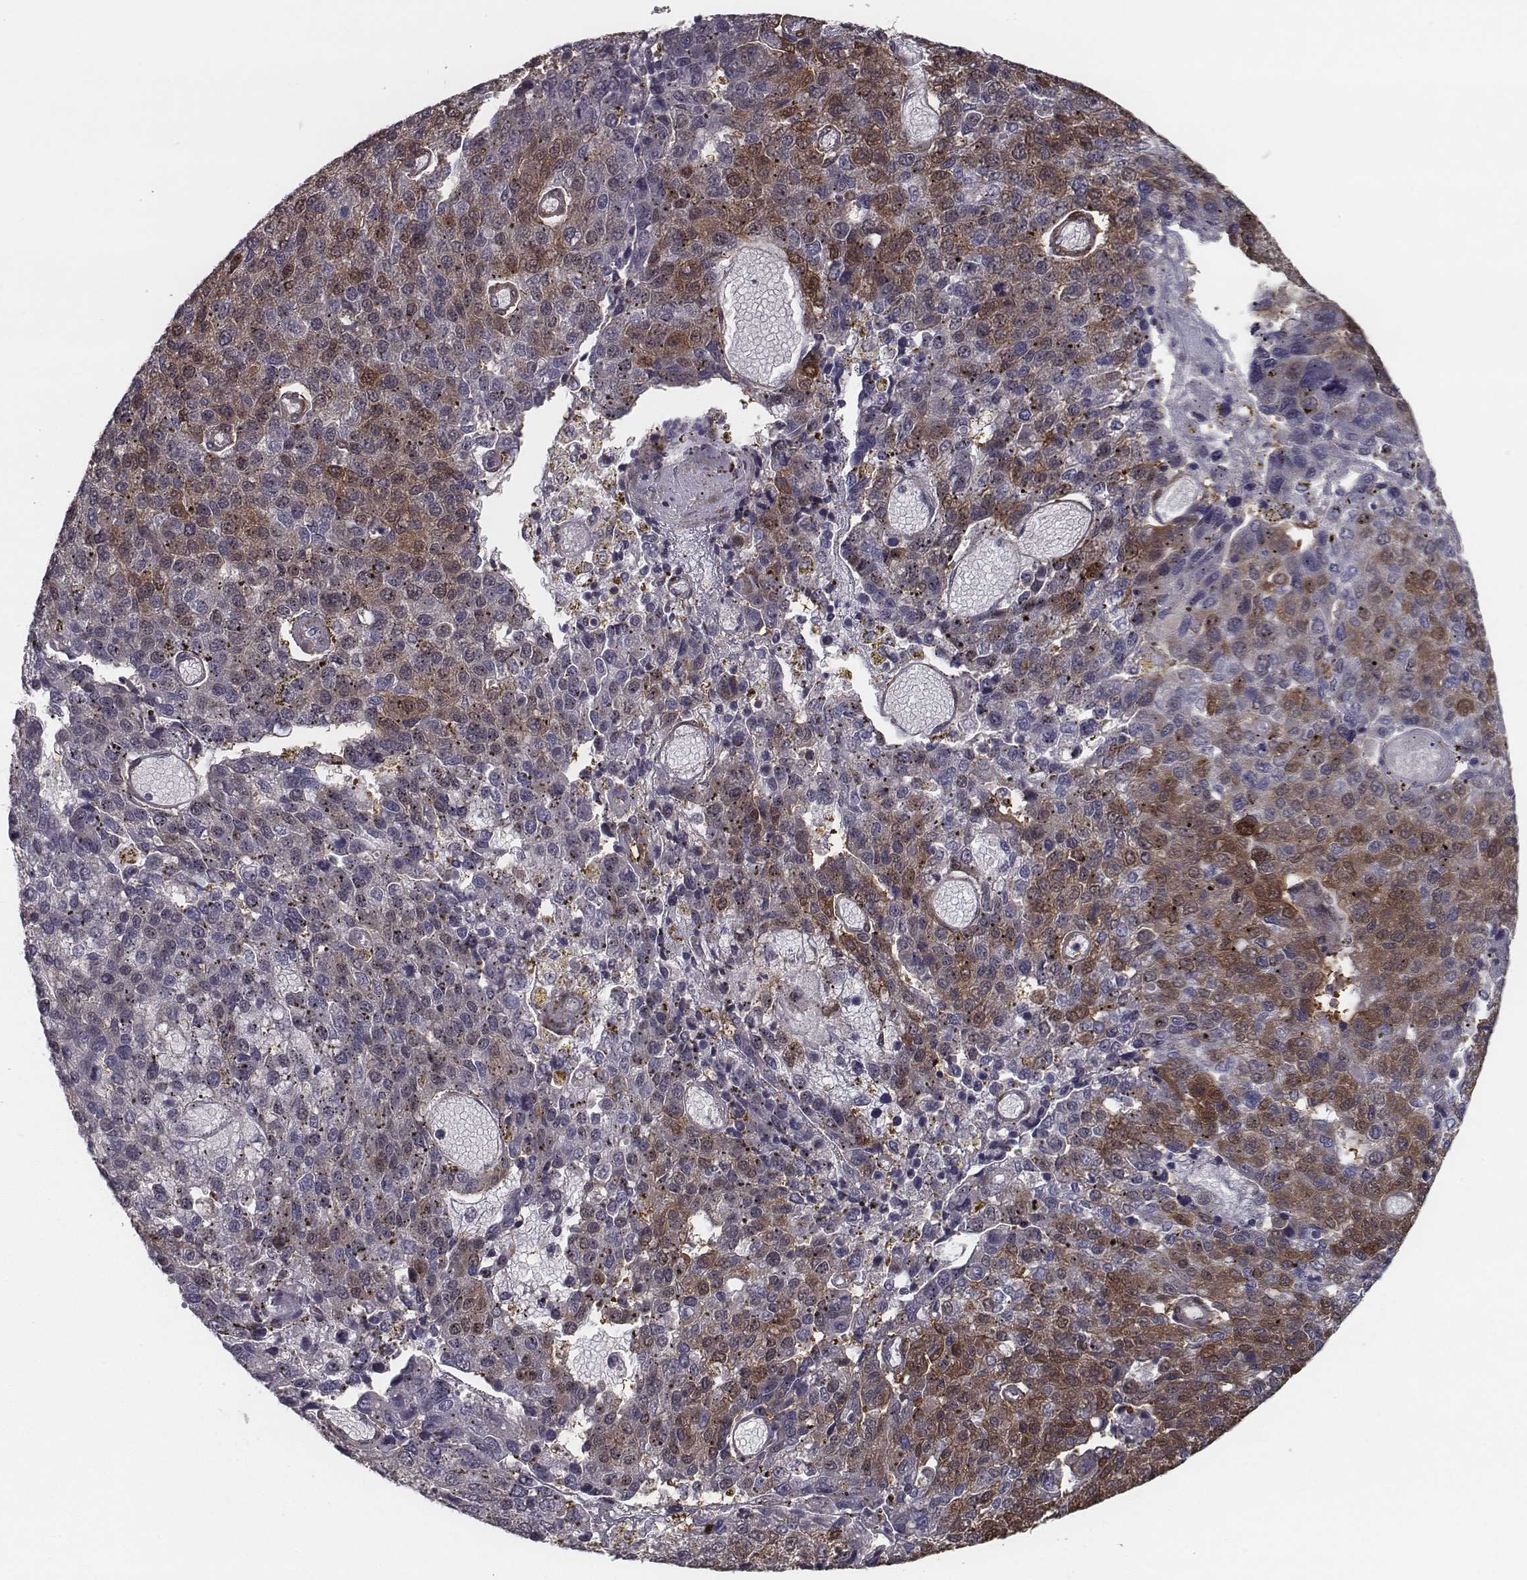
{"staining": {"intensity": "moderate", "quantity": "25%-75%", "location": "cytoplasmic/membranous"}, "tissue": "pancreatic cancer", "cell_type": "Tumor cells", "image_type": "cancer", "snomed": [{"axis": "morphology", "description": "Adenocarcinoma, NOS"}, {"axis": "topography", "description": "Pancreas"}], "caption": "Brown immunohistochemical staining in human adenocarcinoma (pancreatic) demonstrates moderate cytoplasmic/membranous staining in approximately 25%-75% of tumor cells.", "gene": "ISYNA1", "patient": {"sex": "female", "age": 61}}